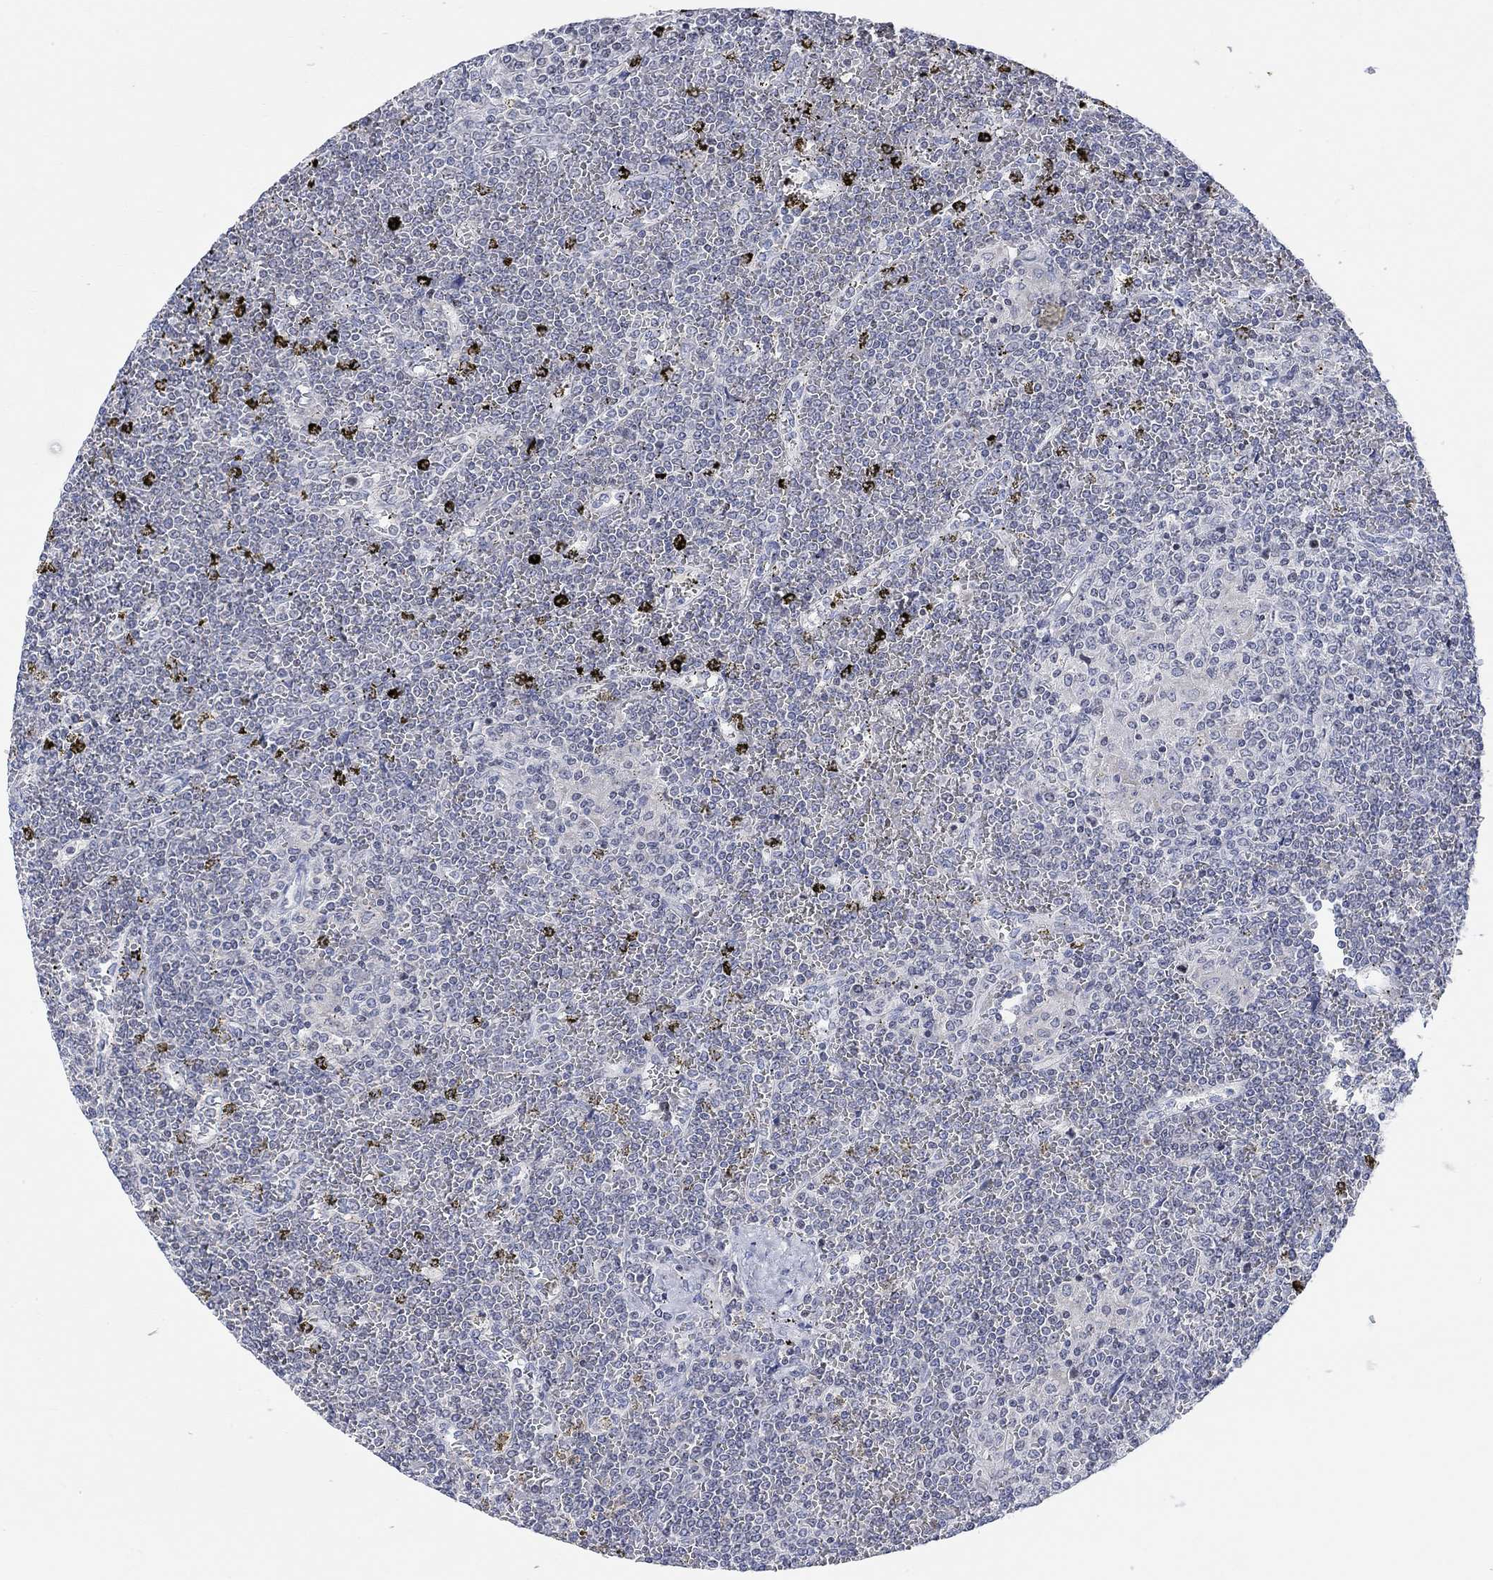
{"staining": {"intensity": "negative", "quantity": "none", "location": "none"}, "tissue": "lymphoma", "cell_type": "Tumor cells", "image_type": "cancer", "snomed": [{"axis": "morphology", "description": "Malignant lymphoma, non-Hodgkin's type, Low grade"}, {"axis": "topography", "description": "Spleen"}], "caption": "This is an immunohistochemistry photomicrograph of low-grade malignant lymphoma, non-Hodgkin's type. There is no expression in tumor cells.", "gene": "ATP6V1E2", "patient": {"sex": "female", "age": 19}}